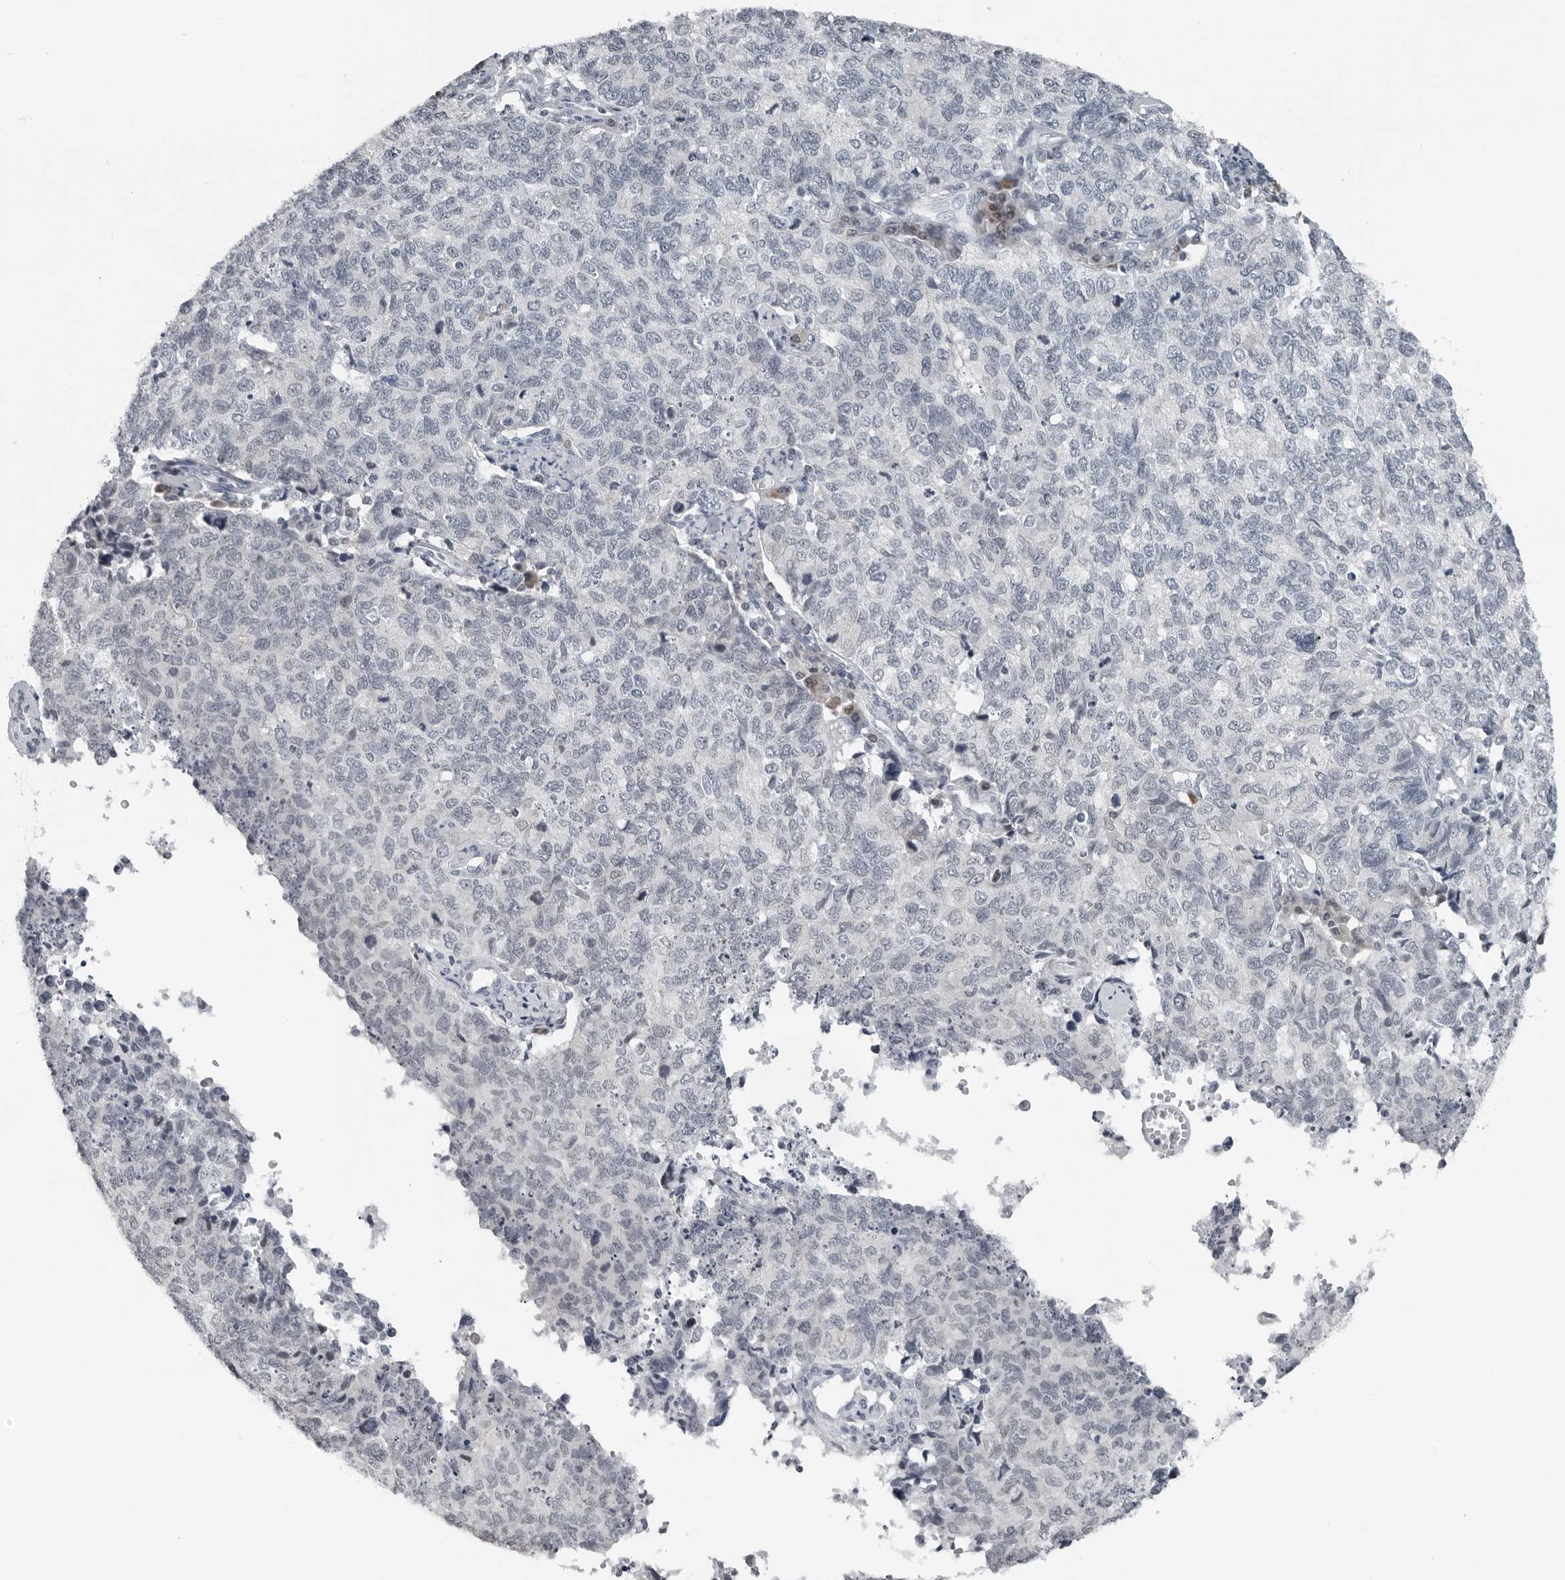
{"staining": {"intensity": "negative", "quantity": "none", "location": "none"}, "tissue": "cervical cancer", "cell_type": "Tumor cells", "image_type": "cancer", "snomed": [{"axis": "morphology", "description": "Squamous cell carcinoma, NOS"}, {"axis": "topography", "description": "Cervix"}], "caption": "Tumor cells show no significant protein staining in squamous cell carcinoma (cervical).", "gene": "PPP1R42", "patient": {"sex": "female", "age": 63}}